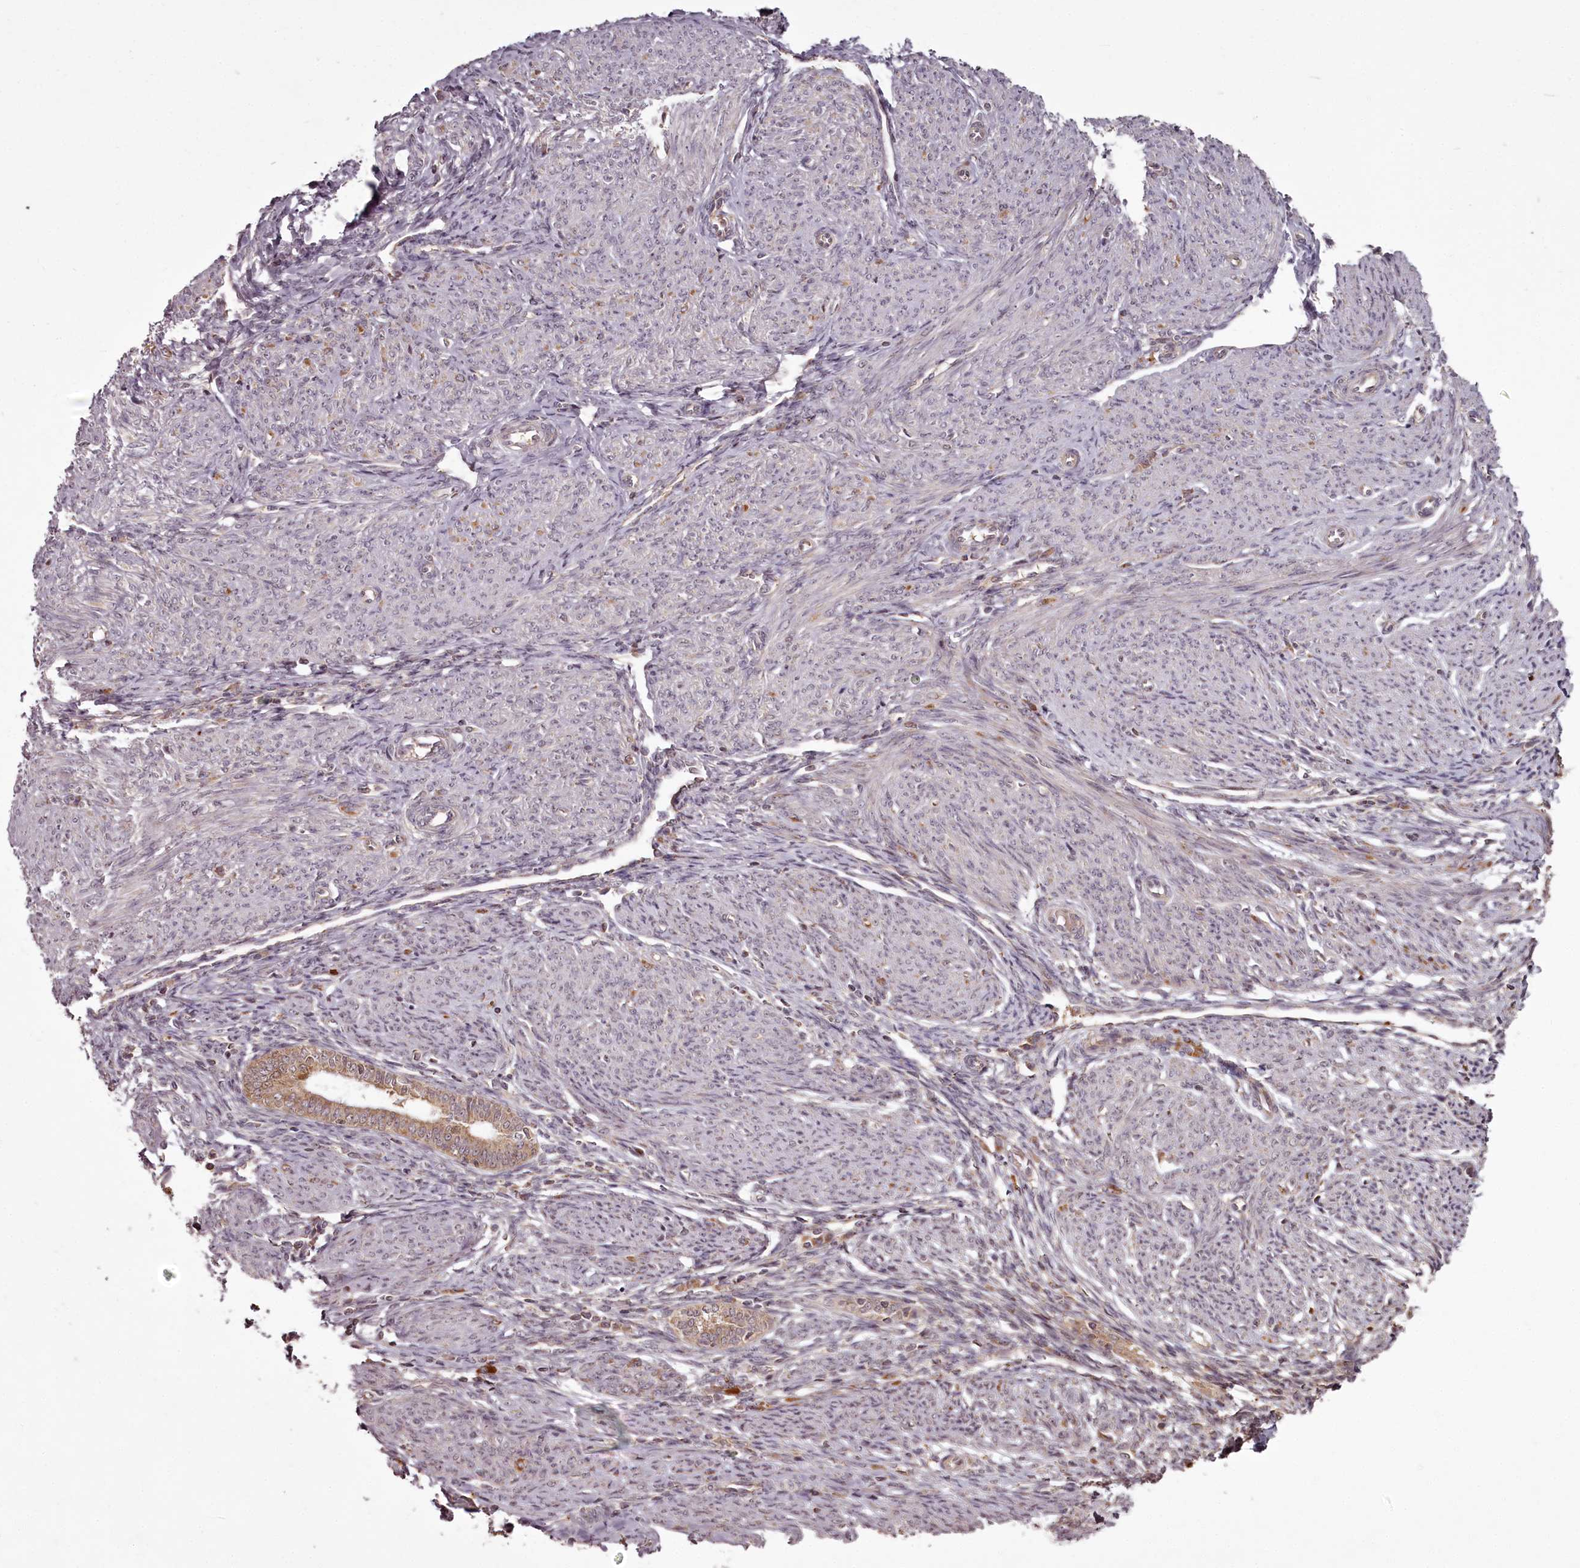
{"staining": {"intensity": "moderate", "quantity": "<25%", "location": "cytoplasmic/membranous"}, "tissue": "endometrium", "cell_type": "Cells in endometrial stroma", "image_type": "normal", "snomed": [{"axis": "morphology", "description": "Normal tissue, NOS"}, {"axis": "topography", "description": "Endometrium"}], "caption": "Endometrium stained with a brown dye shows moderate cytoplasmic/membranous positive positivity in approximately <25% of cells in endometrial stroma.", "gene": "PCBP2", "patient": {"sex": "female", "age": 72}}